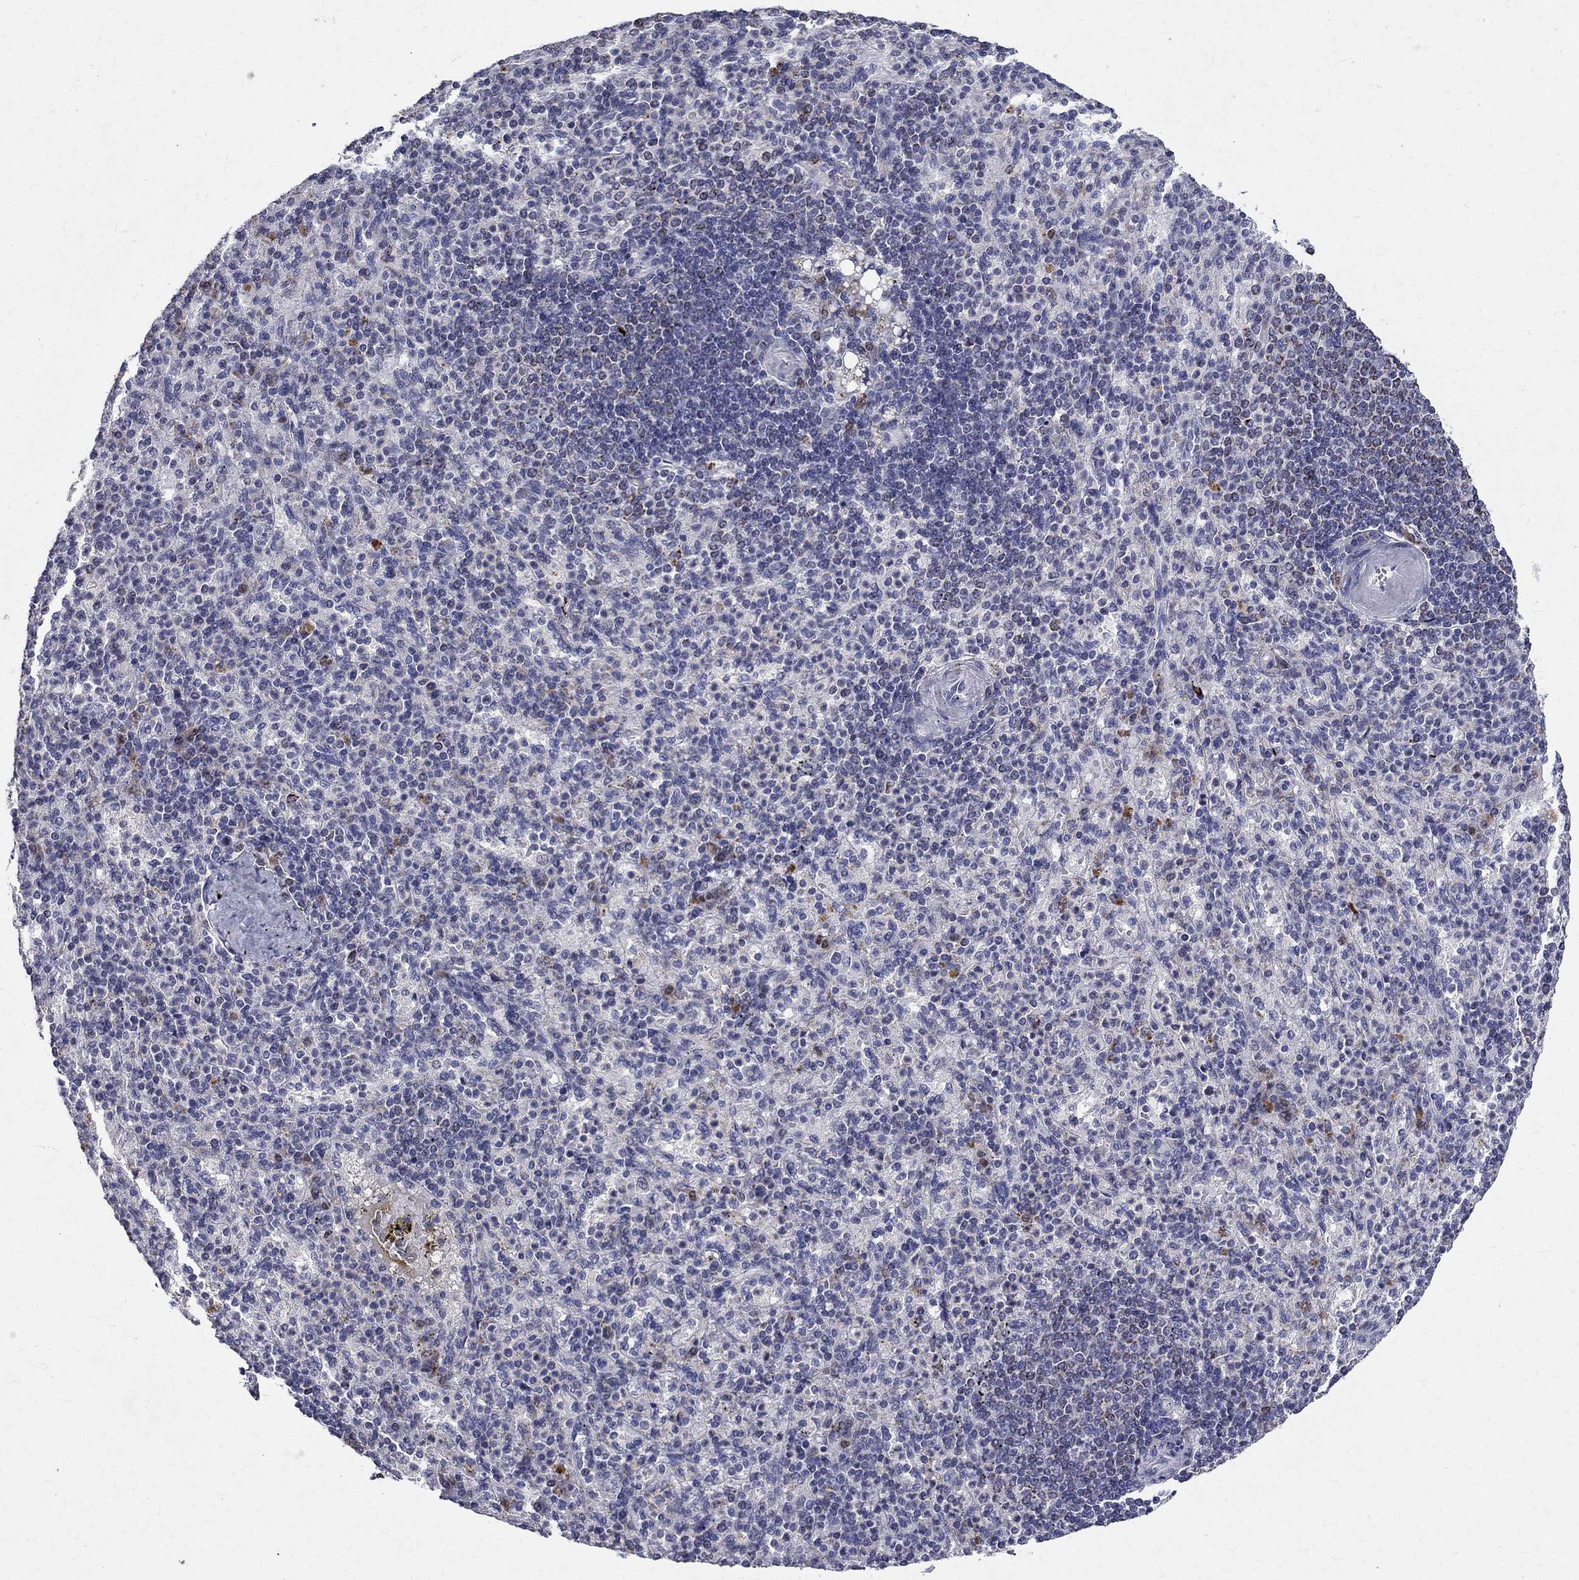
{"staining": {"intensity": "negative", "quantity": "none", "location": "none"}, "tissue": "spleen", "cell_type": "Cells in red pulp", "image_type": "normal", "snomed": [{"axis": "morphology", "description": "Normal tissue, NOS"}, {"axis": "topography", "description": "Spleen"}], "caption": "Cells in red pulp are negative for protein expression in normal human spleen. (Brightfield microscopy of DAB (3,3'-diaminobenzidine) IHC at high magnification).", "gene": "SLC4A10", "patient": {"sex": "female", "age": 74}}